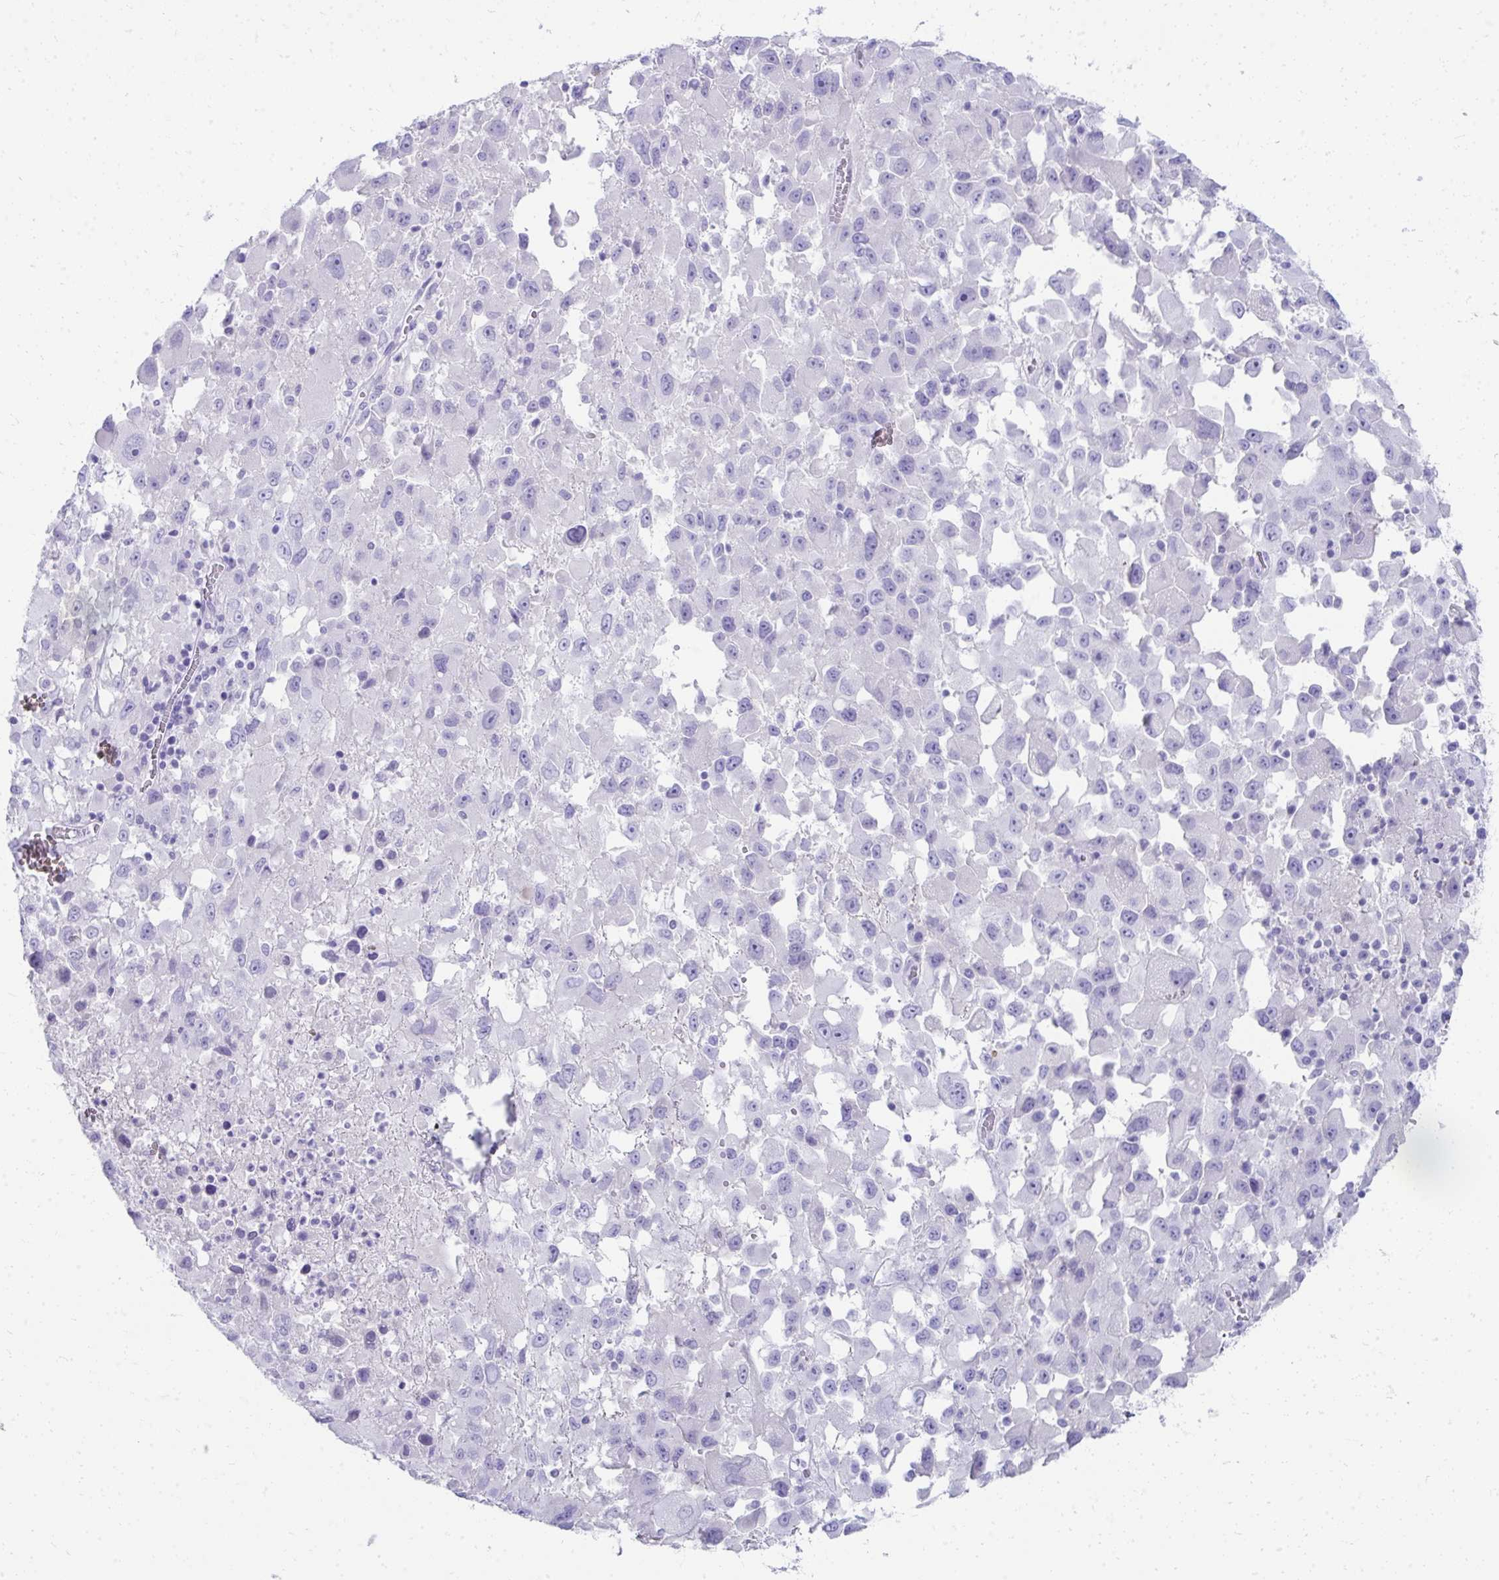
{"staining": {"intensity": "negative", "quantity": "none", "location": "none"}, "tissue": "melanoma", "cell_type": "Tumor cells", "image_type": "cancer", "snomed": [{"axis": "morphology", "description": "Malignant melanoma, Metastatic site"}, {"axis": "topography", "description": "Soft tissue"}], "caption": "A high-resolution photomicrograph shows immunohistochemistry (IHC) staining of malignant melanoma (metastatic site), which reveals no significant expression in tumor cells.", "gene": "SEC14L3", "patient": {"sex": "male", "age": 50}}